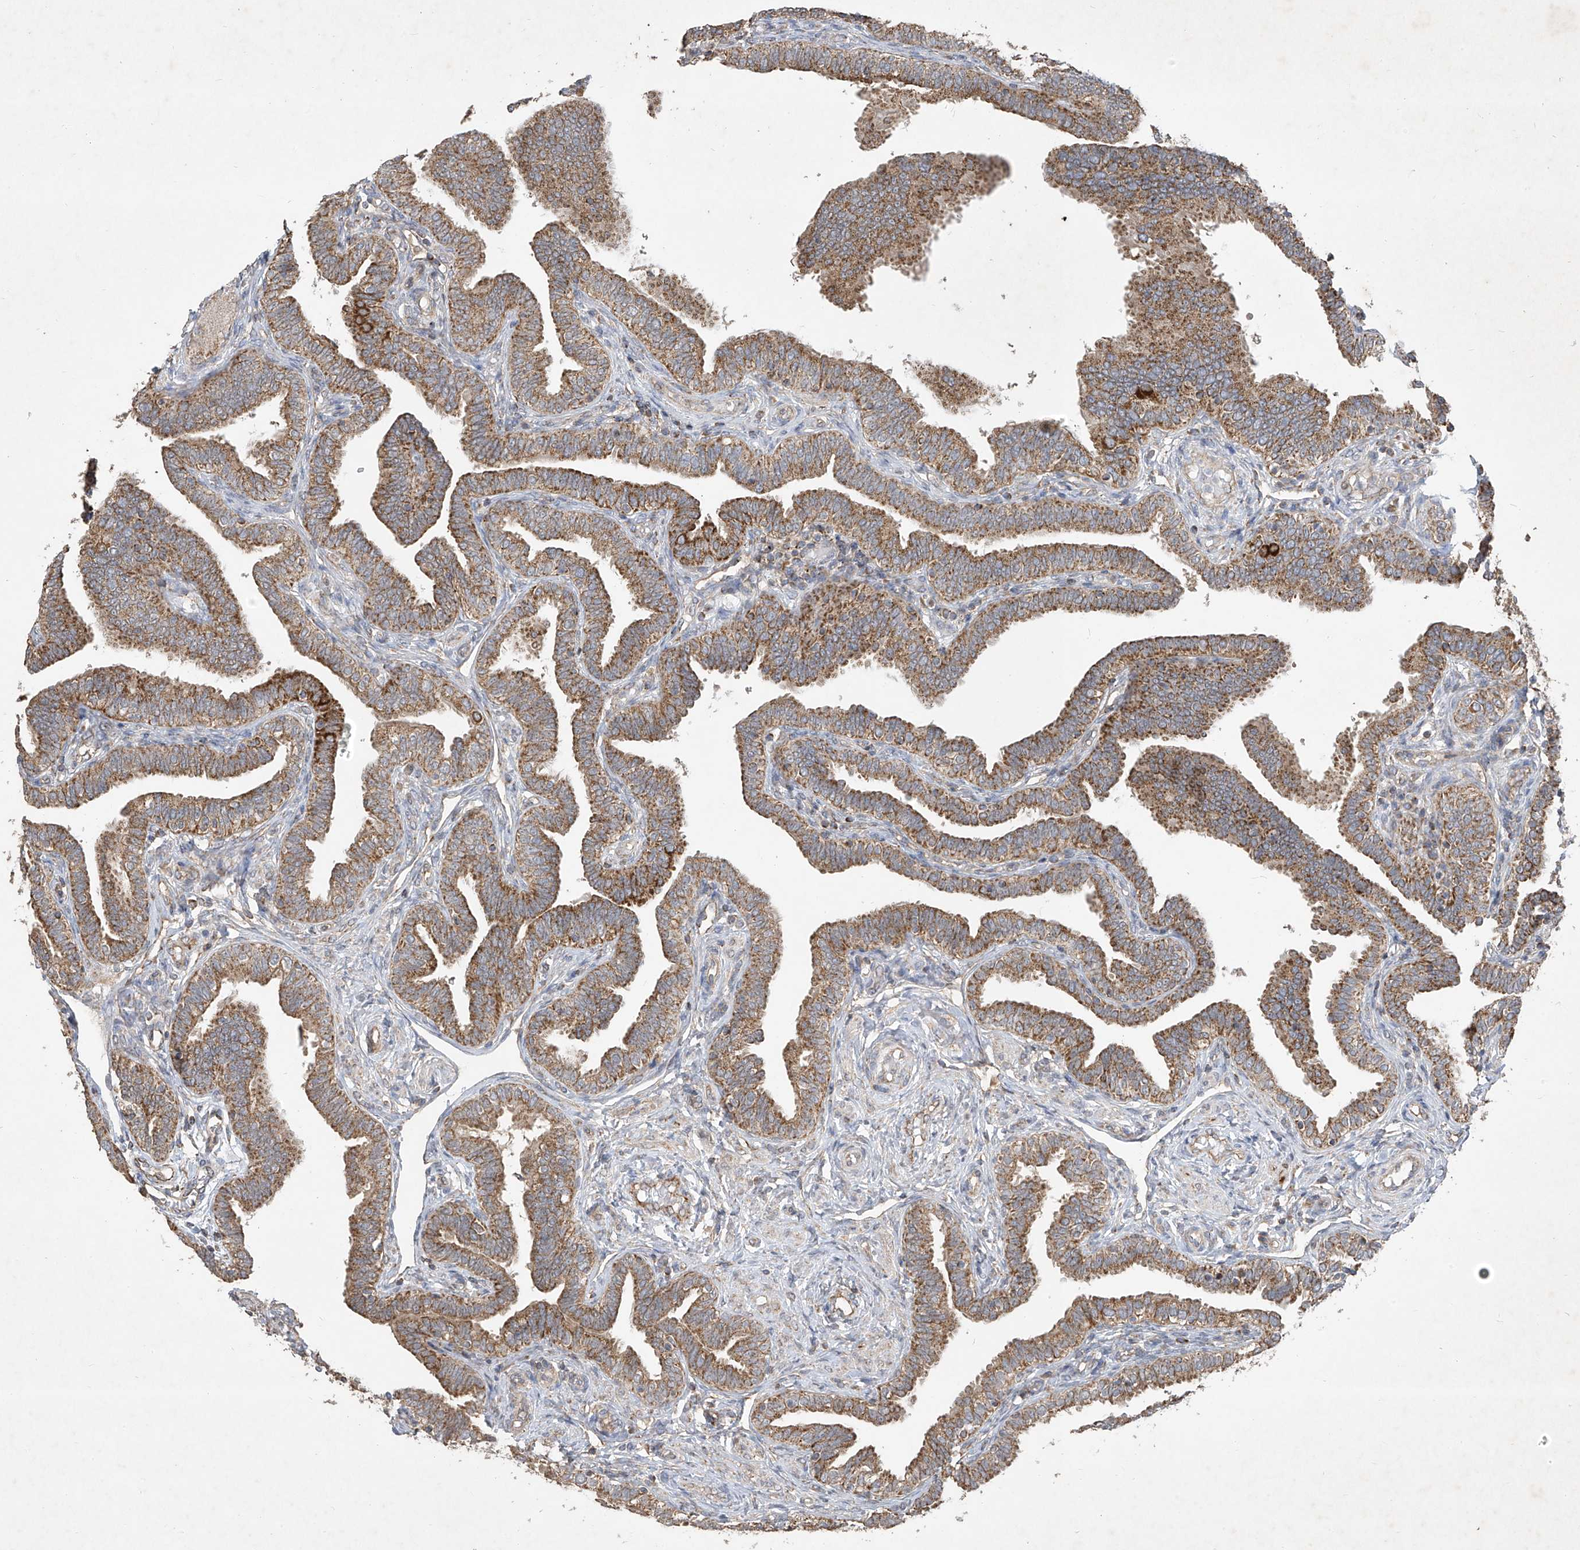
{"staining": {"intensity": "moderate", "quantity": ">75%", "location": "cytoplasmic/membranous"}, "tissue": "fallopian tube", "cell_type": "Glandular cells", "image_type": "normal", "snomed": [{"axis": "morphology", "description": "Normal tissue, NOS"}, {"axis": "topography", "description": "Fallopian tube"}], "caption": "An image of human fallopian tube stained for a protein shows moderate cytoplasmic/membranous brown staining in glandular cells. The staining is performed using DAB (3,3'-diaminobenzidine) brown chromogen to label protein expression. The nuclei are counter-stained blue using hematoxylin.", "gene": "UQCC1", "patient": {"sex": "female", "age": 39}}